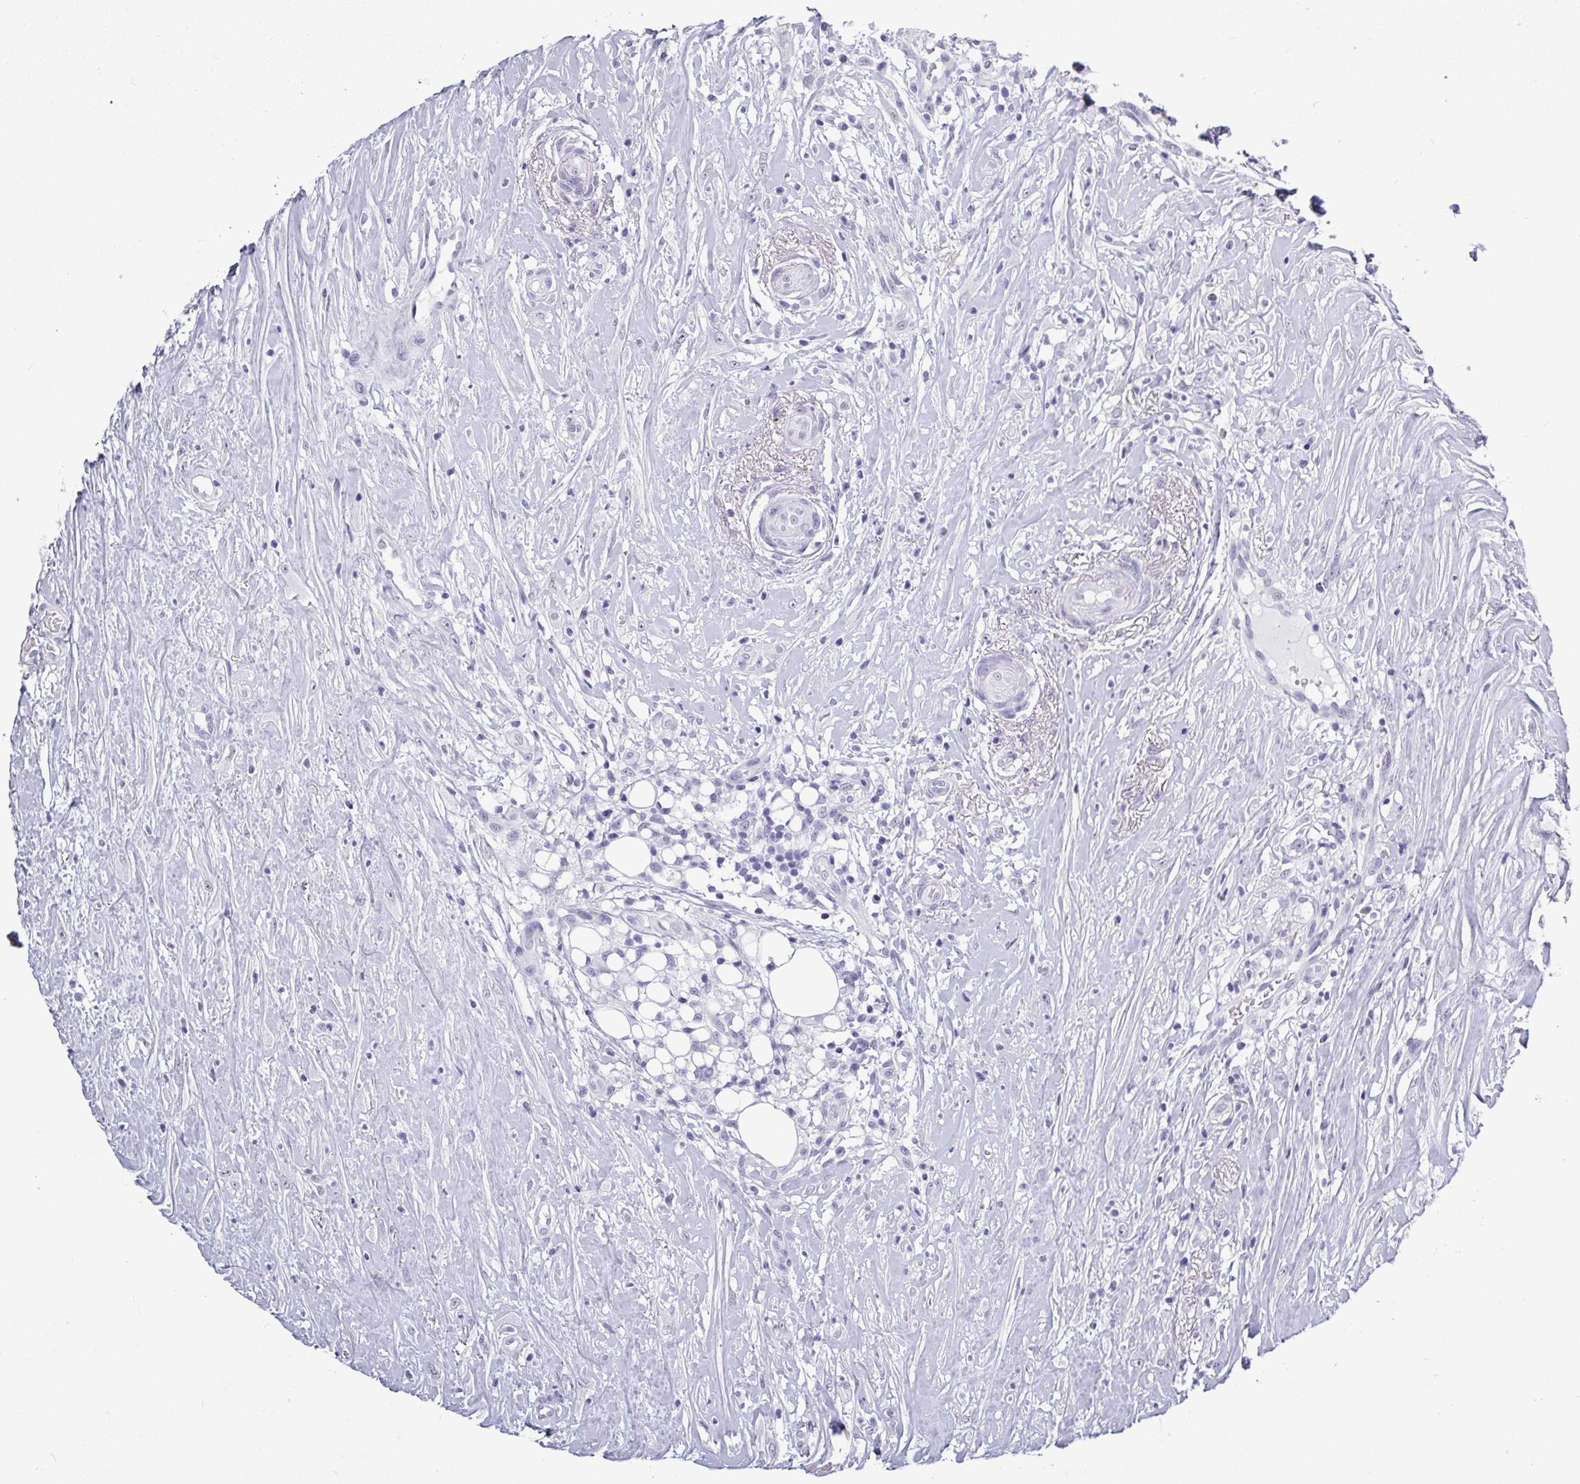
{"staining": {"intensity": "negative", "quantity": "none", "location": "none"}, "tissue": "head and neck cancer", "cell_type": "Tumor cells", "image_type": "cancer", "snomed": [{"axis": "morphology", "description": "Squamous cell carcinoma, NOS"}, {"axis": "topography", "description": "Head-Neck"}], "caption": "Human head and neck squamous cell carcinoma stained for a protein using IHC displays no positivity in tumor cells.", "gene": "SRGAP1", "patient": {"sex": "male", "age": 83}}